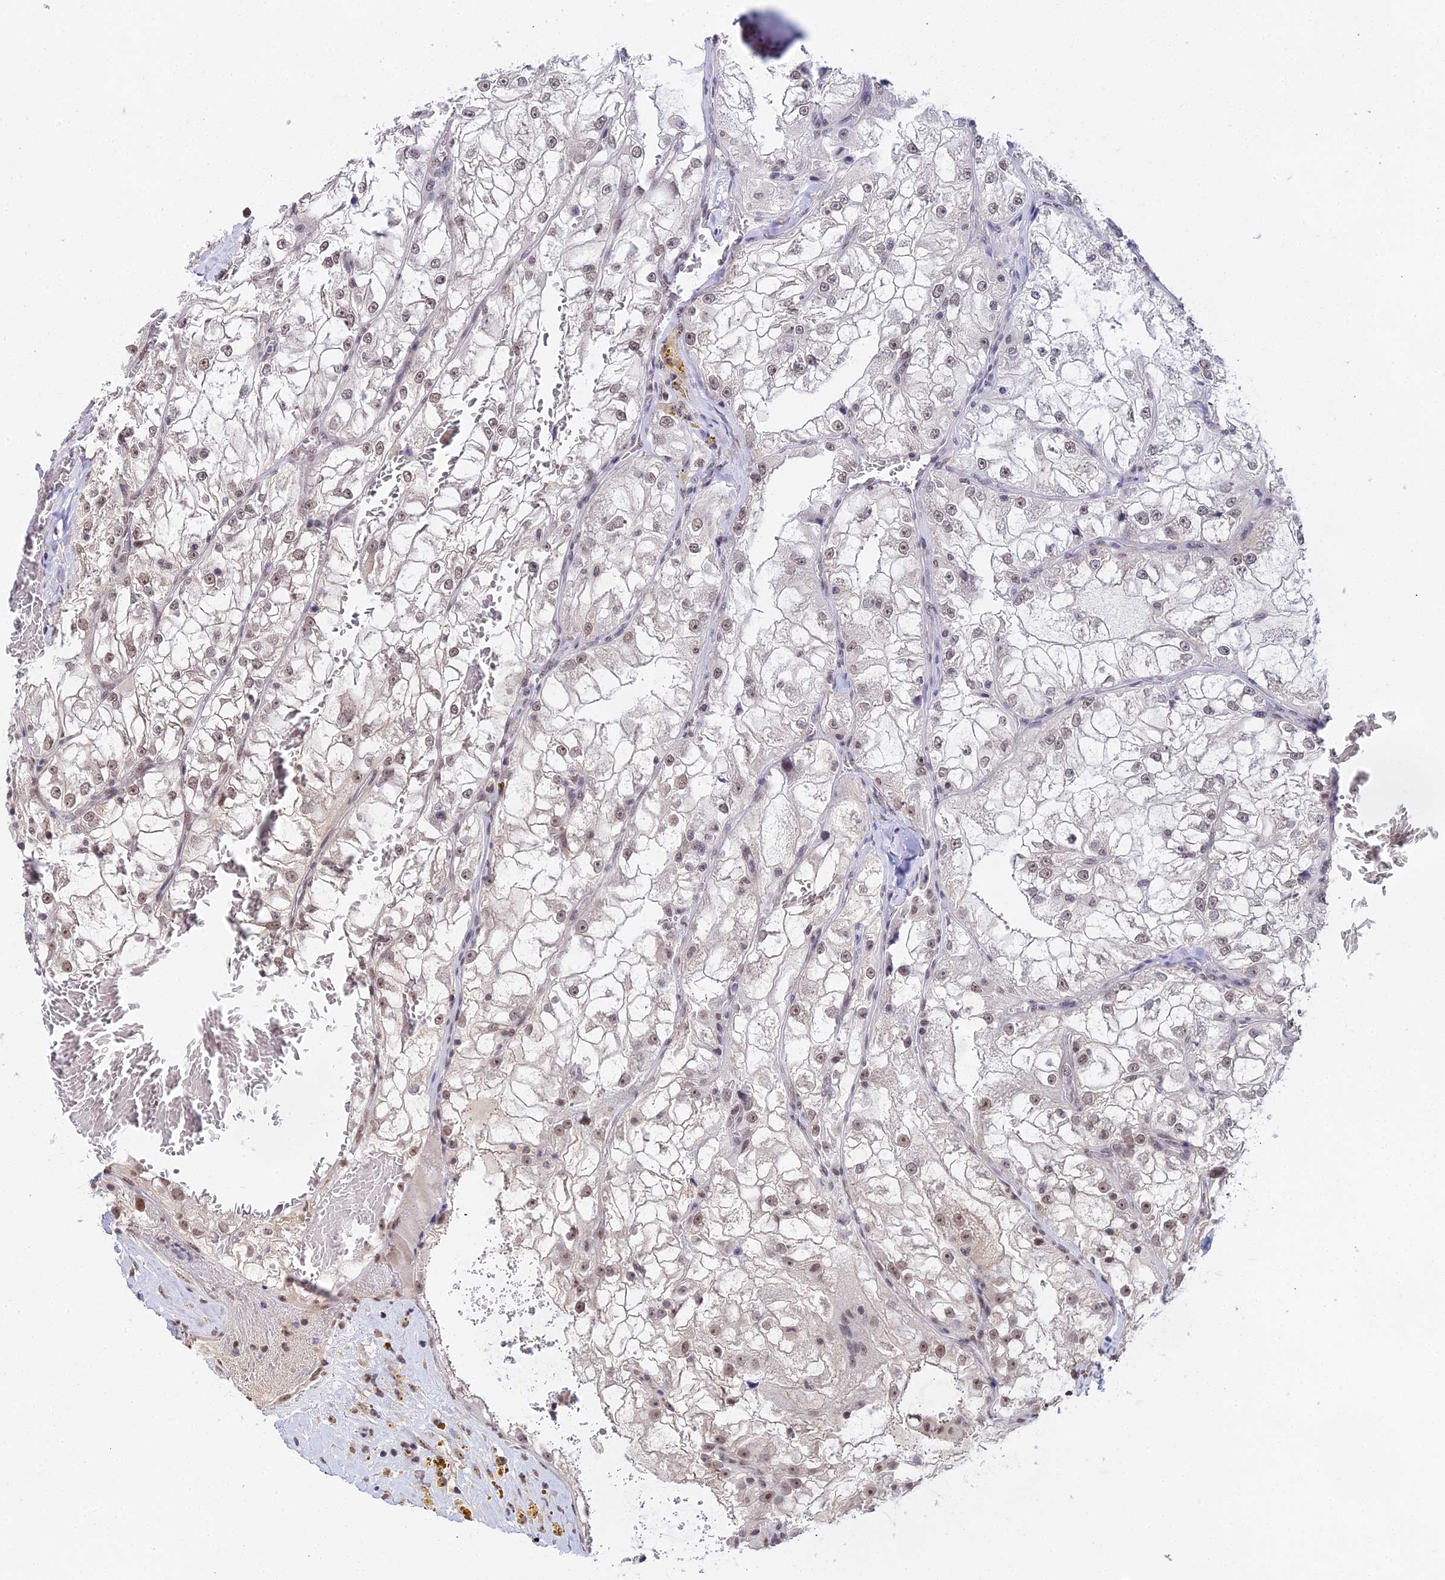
{"staining": {"intensity": "moderate", "quantity": "25%-75%", "location": "cytoplasmic/membranous,nuclear"}, "tissue": "renal cancer", "cell_type": "Tumor cells", "image_type": "cancer", "snomed": [{"axis": "morphology", "description": "Adenocarcinoma, NOS"}, {"axis": "topography", "description": "Kidney"}], "caption": "A micrograph of renal cancer (adenocarcinoma) stained for a protein demonstrates moderate cytoplasmic/membranous and nuclear brown staining in tumor cells.", "gene": "EXOSC3", "patient": {"sex": "female", "age": 72}}